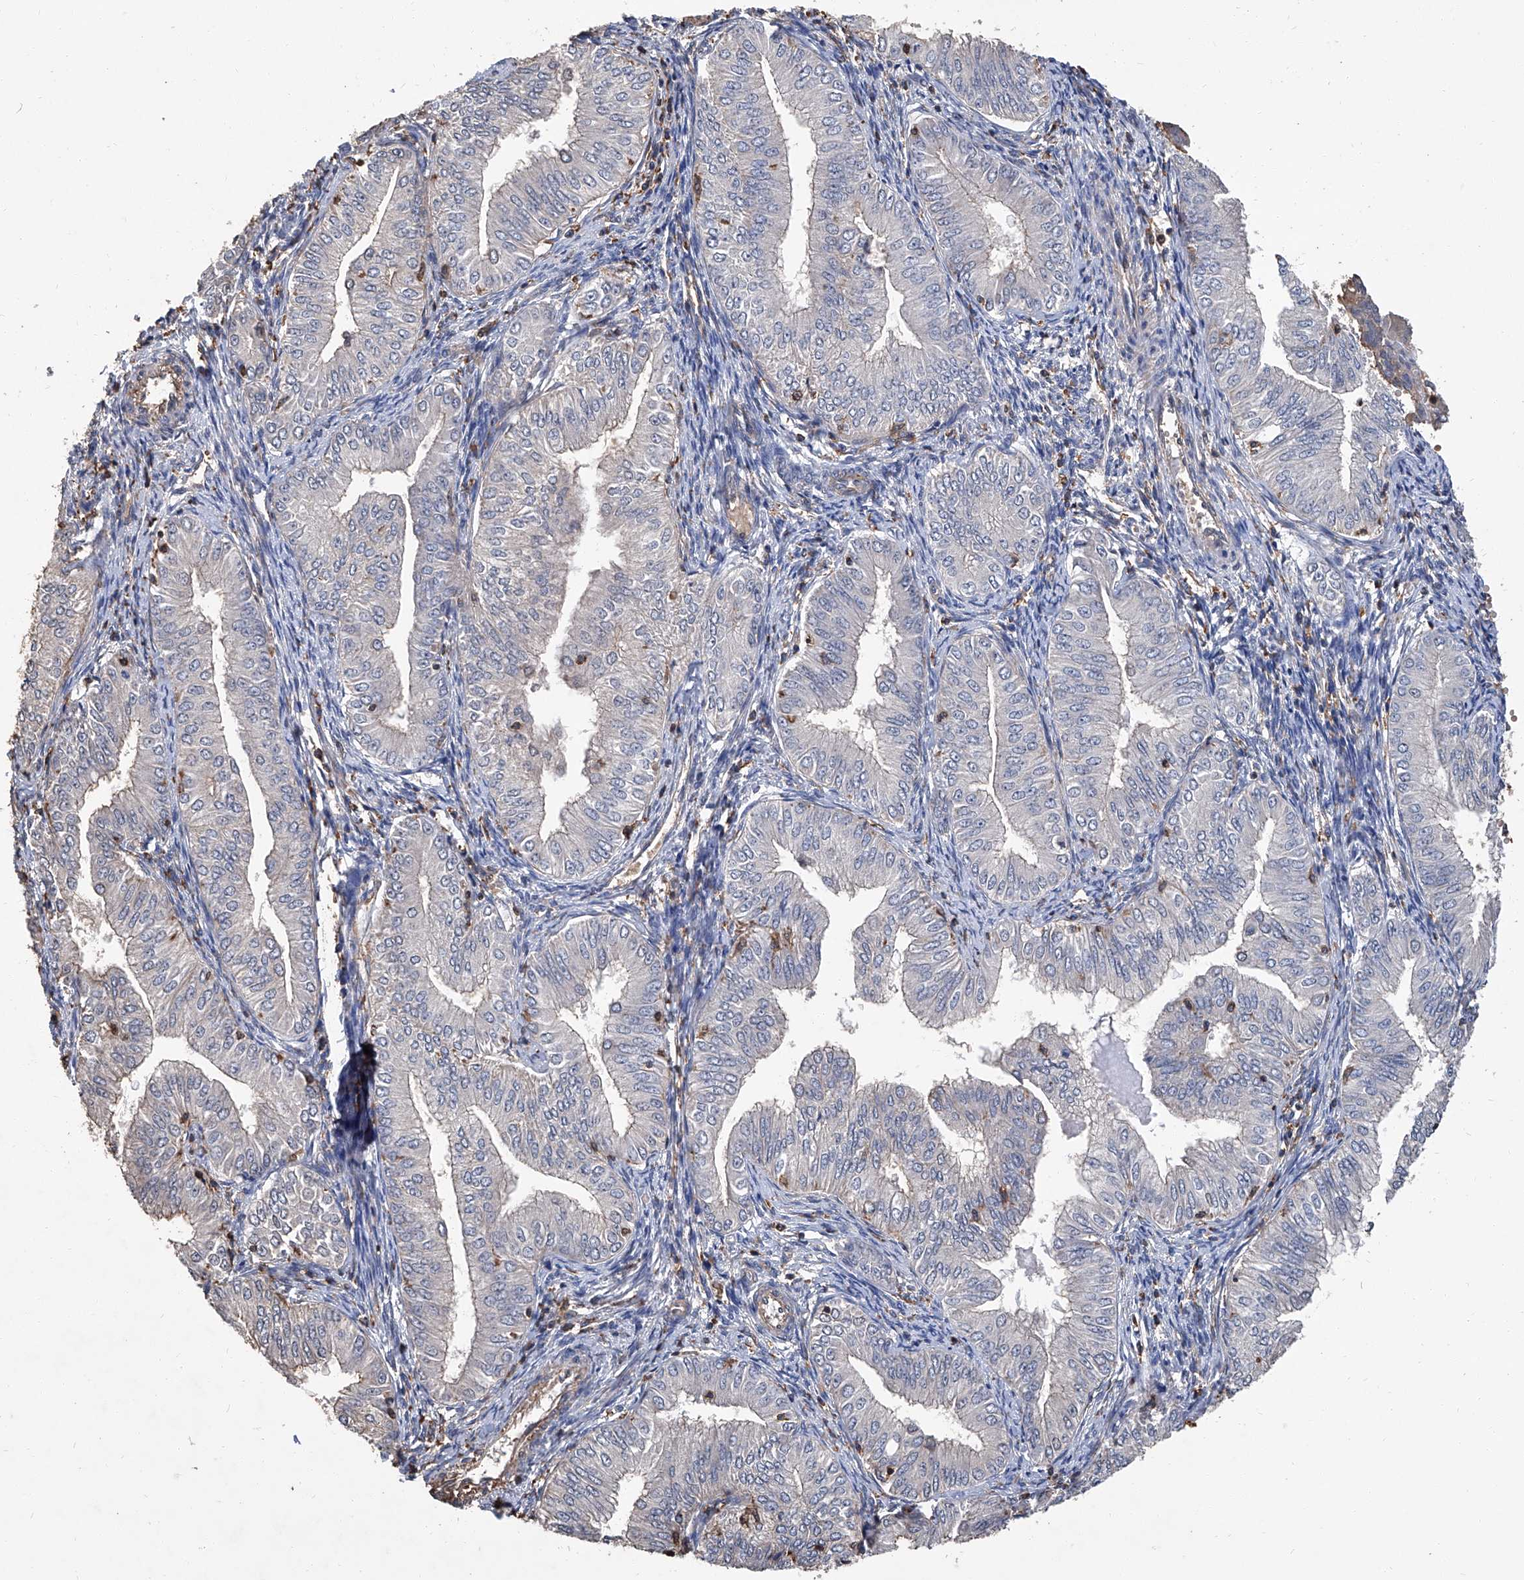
{"staining": {"intensity": "negative", "quantity": "none", "location": "none"}, "tissue": "endometrial cancer", "cell_type": "Tumor cells", "image_type": "cancer", "snomed": [{"axis": "morphology", "description": "Normal tissue, NOS"}, {"axis": "morphology", "description": "Adenocarcinoma, NOS"}, {"axis": "topography", "description": "Endometrium"}], "caption": "Endometrial cancer (adenocarcinoma) stained for a protein using immunohistochemistry (IHC) reveals no expression tumor cells.", "gene": "GPT", "patient": {"sex": "female", "age": 53}}